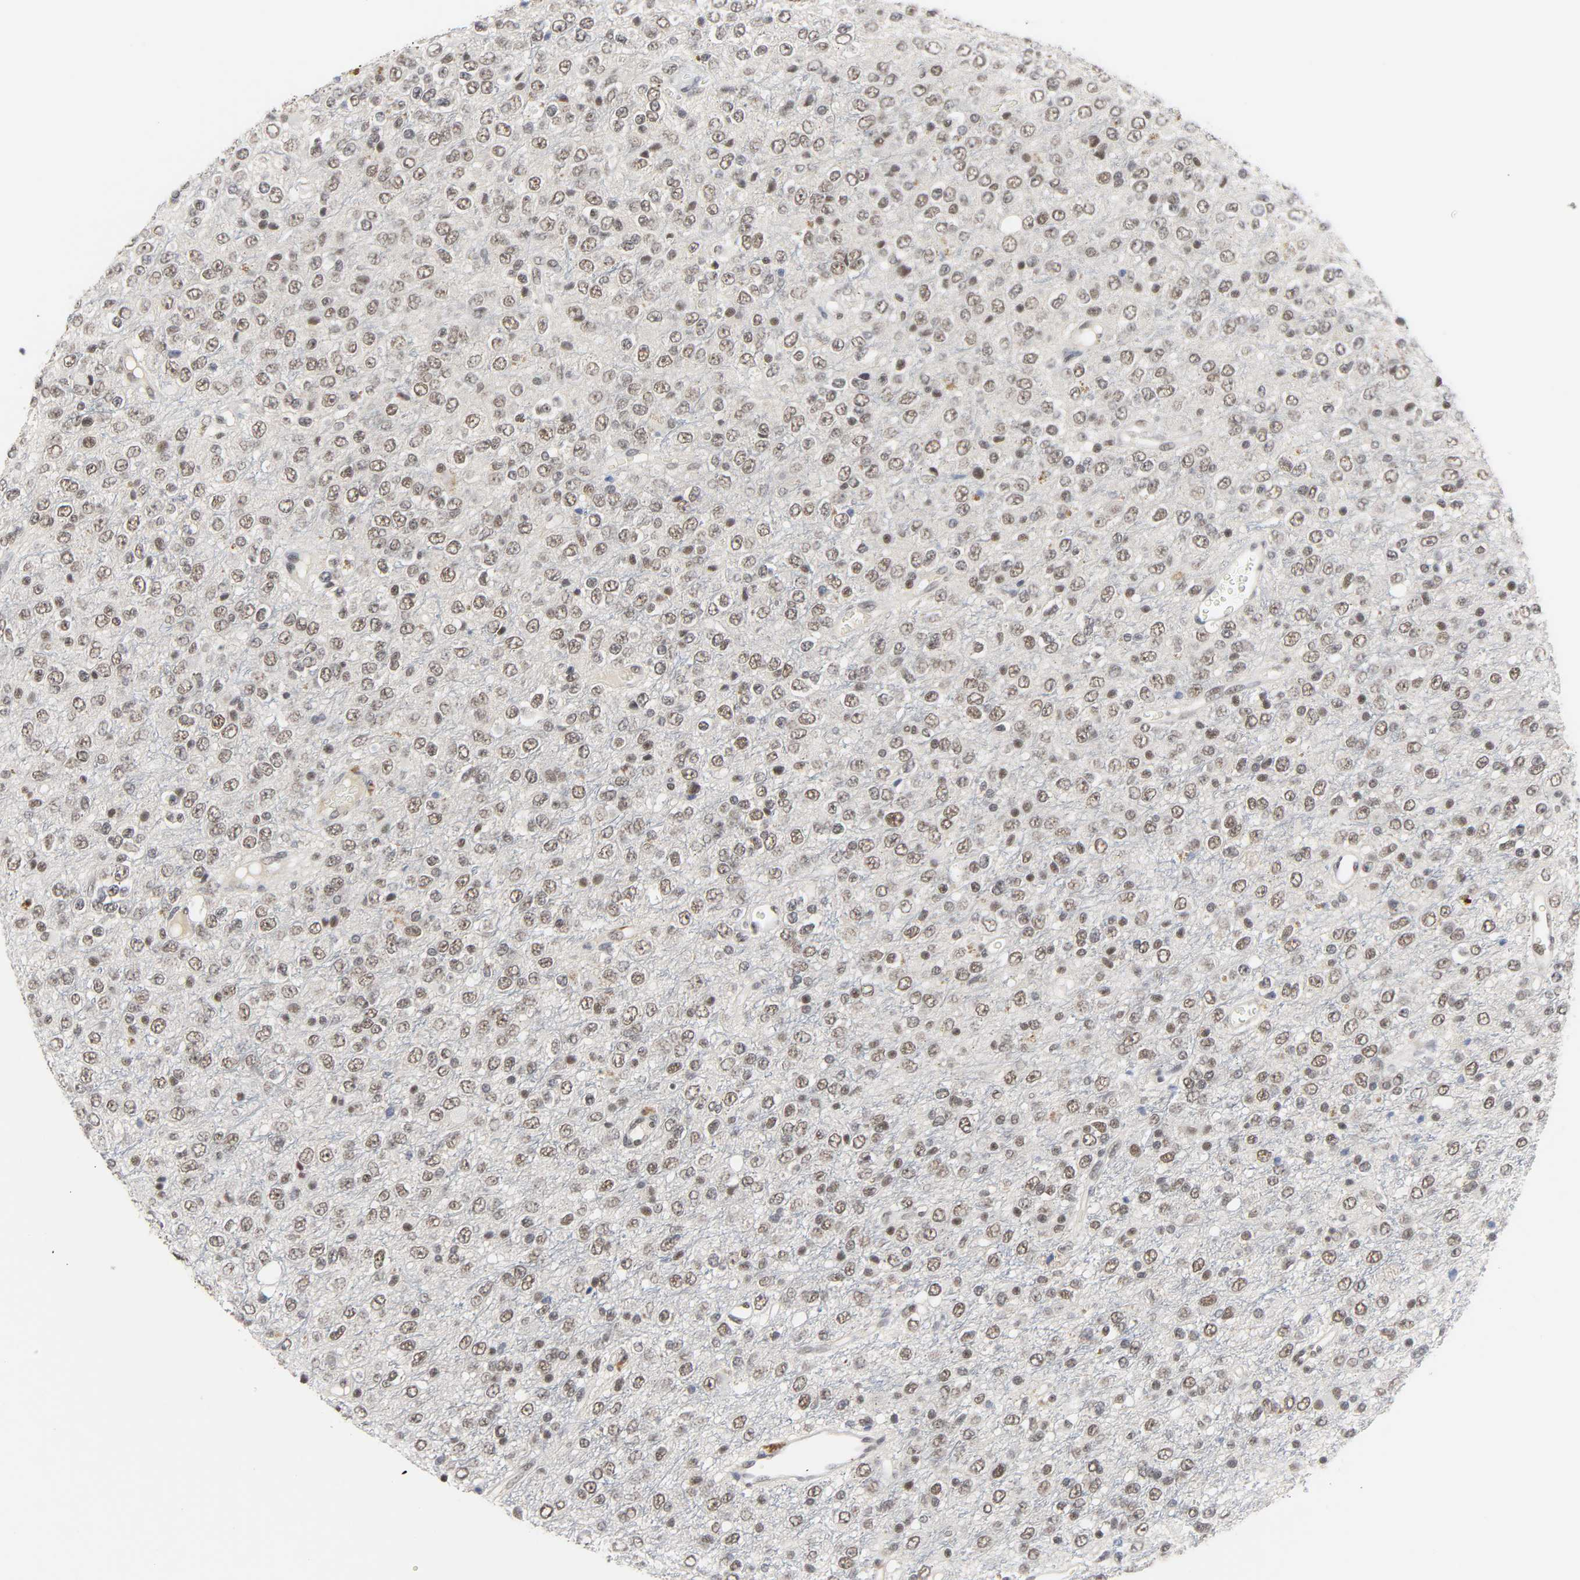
{"staining": {"intensity": "weak", "quantity": ">75%", "location": "nuclear"}, "tissue": "glioma", "cell_type": "Tumor cells", "image_type": "cancer", "snomed": [{"axis": "morphology", "description": "Glioma, malignant, High grade"}, {"axis": "topography", "description": "pancreas cauda"}], "caption": "DAB immunohistochemical staining of human high-grade glioma (malignant) exhibits weak nuclear protein positivity in approximately >75% of tumor cells.", "gene": "NCOA6", "patient": {"sex": "male", "age": 60}}